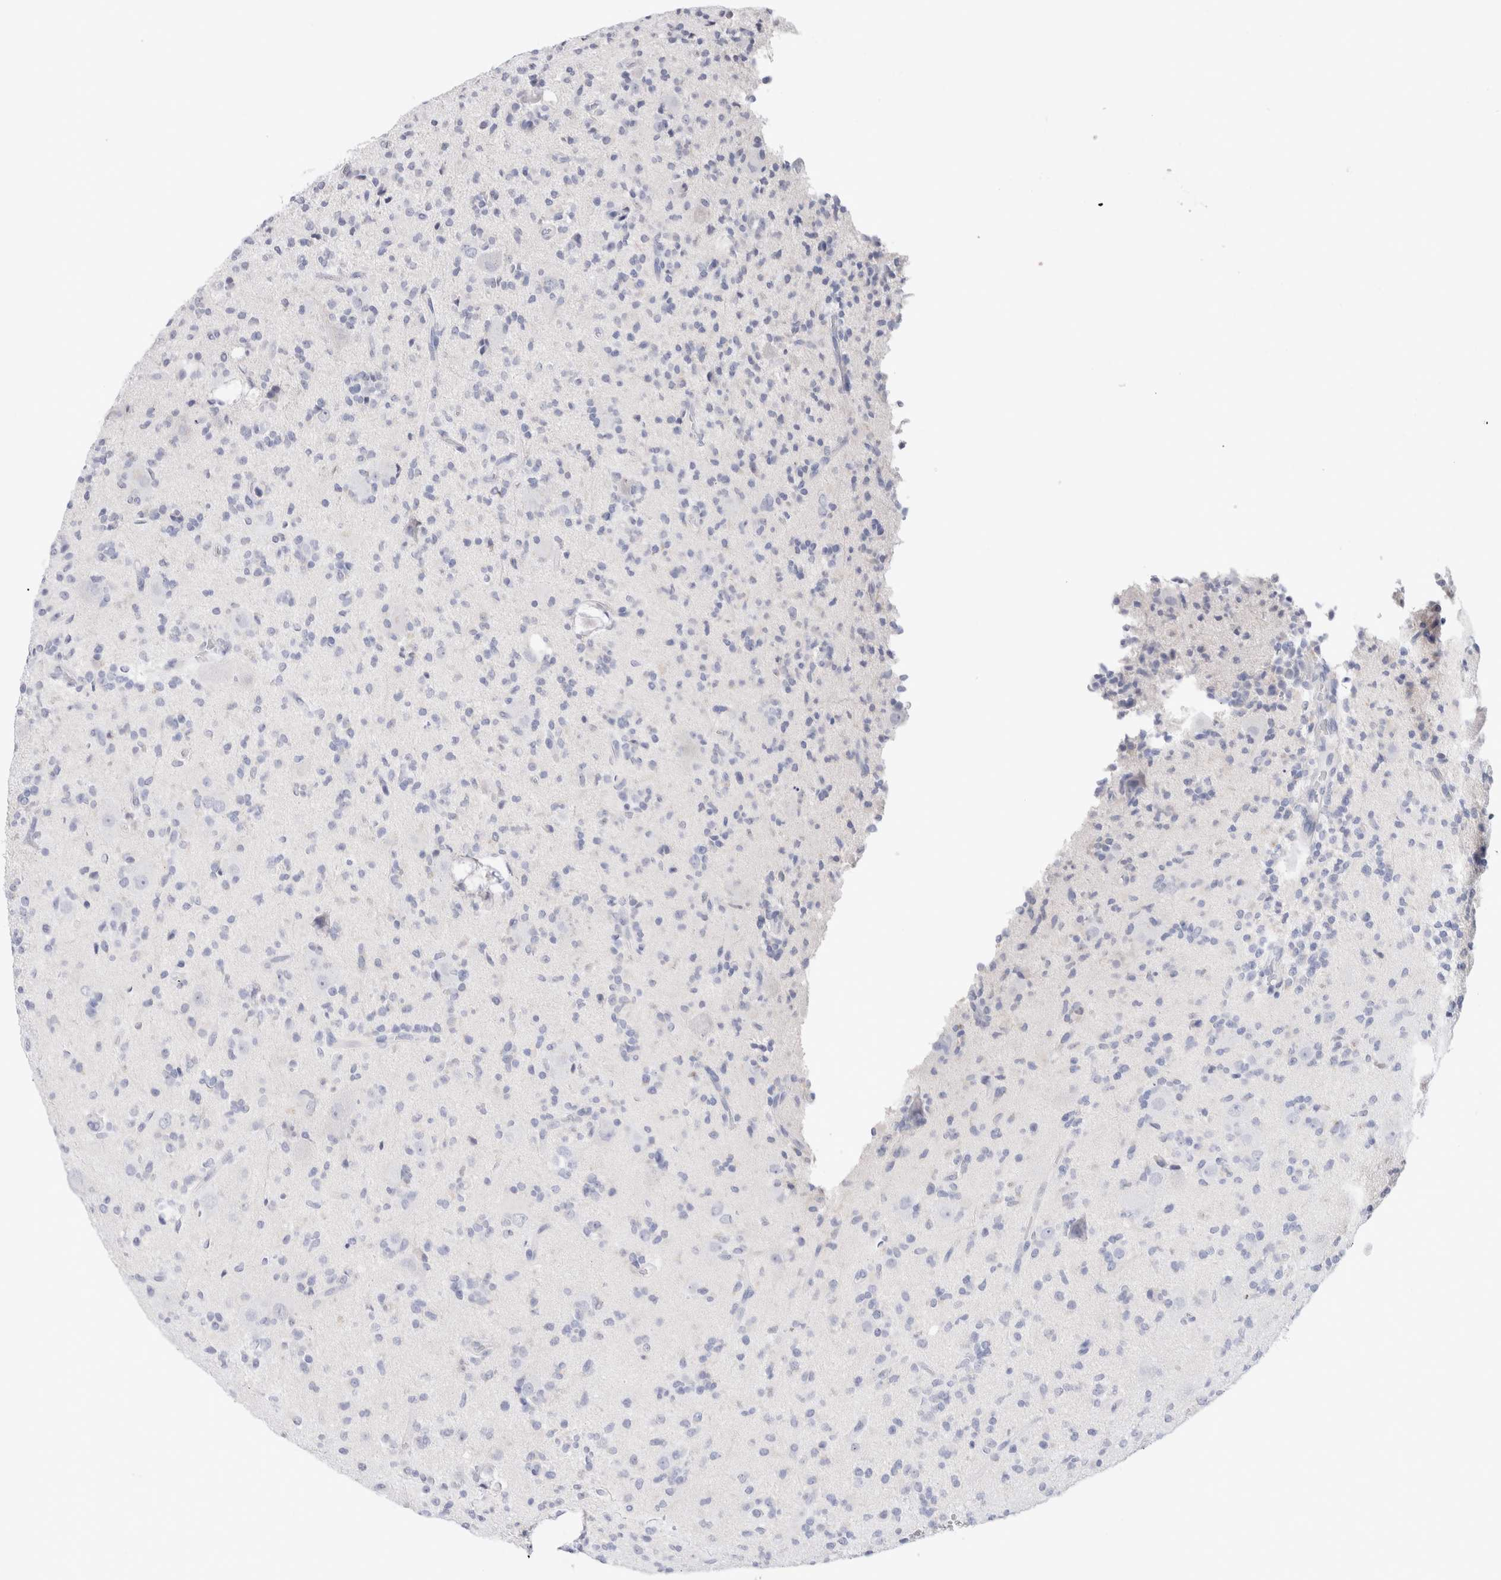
{"staining": {"intensity": "negative", "quantity": "none", "location": "none"}, "tissue": "glioma", "cell_type": "Tumor cells", "image_type": "cancer", "snomed": [{"axis": "morphology", "description": "Glioma, malignant, High grade"}, {"axis": "topography", "description": "Brain"}], "caption": "A high-resolution image shows immunohistochemistry (IHC) staining of glioma, which demonstrates no significant positivity in tumor cells.", "gene": "SLC10A5", "patient": {"sex": "male", "age": 34}}